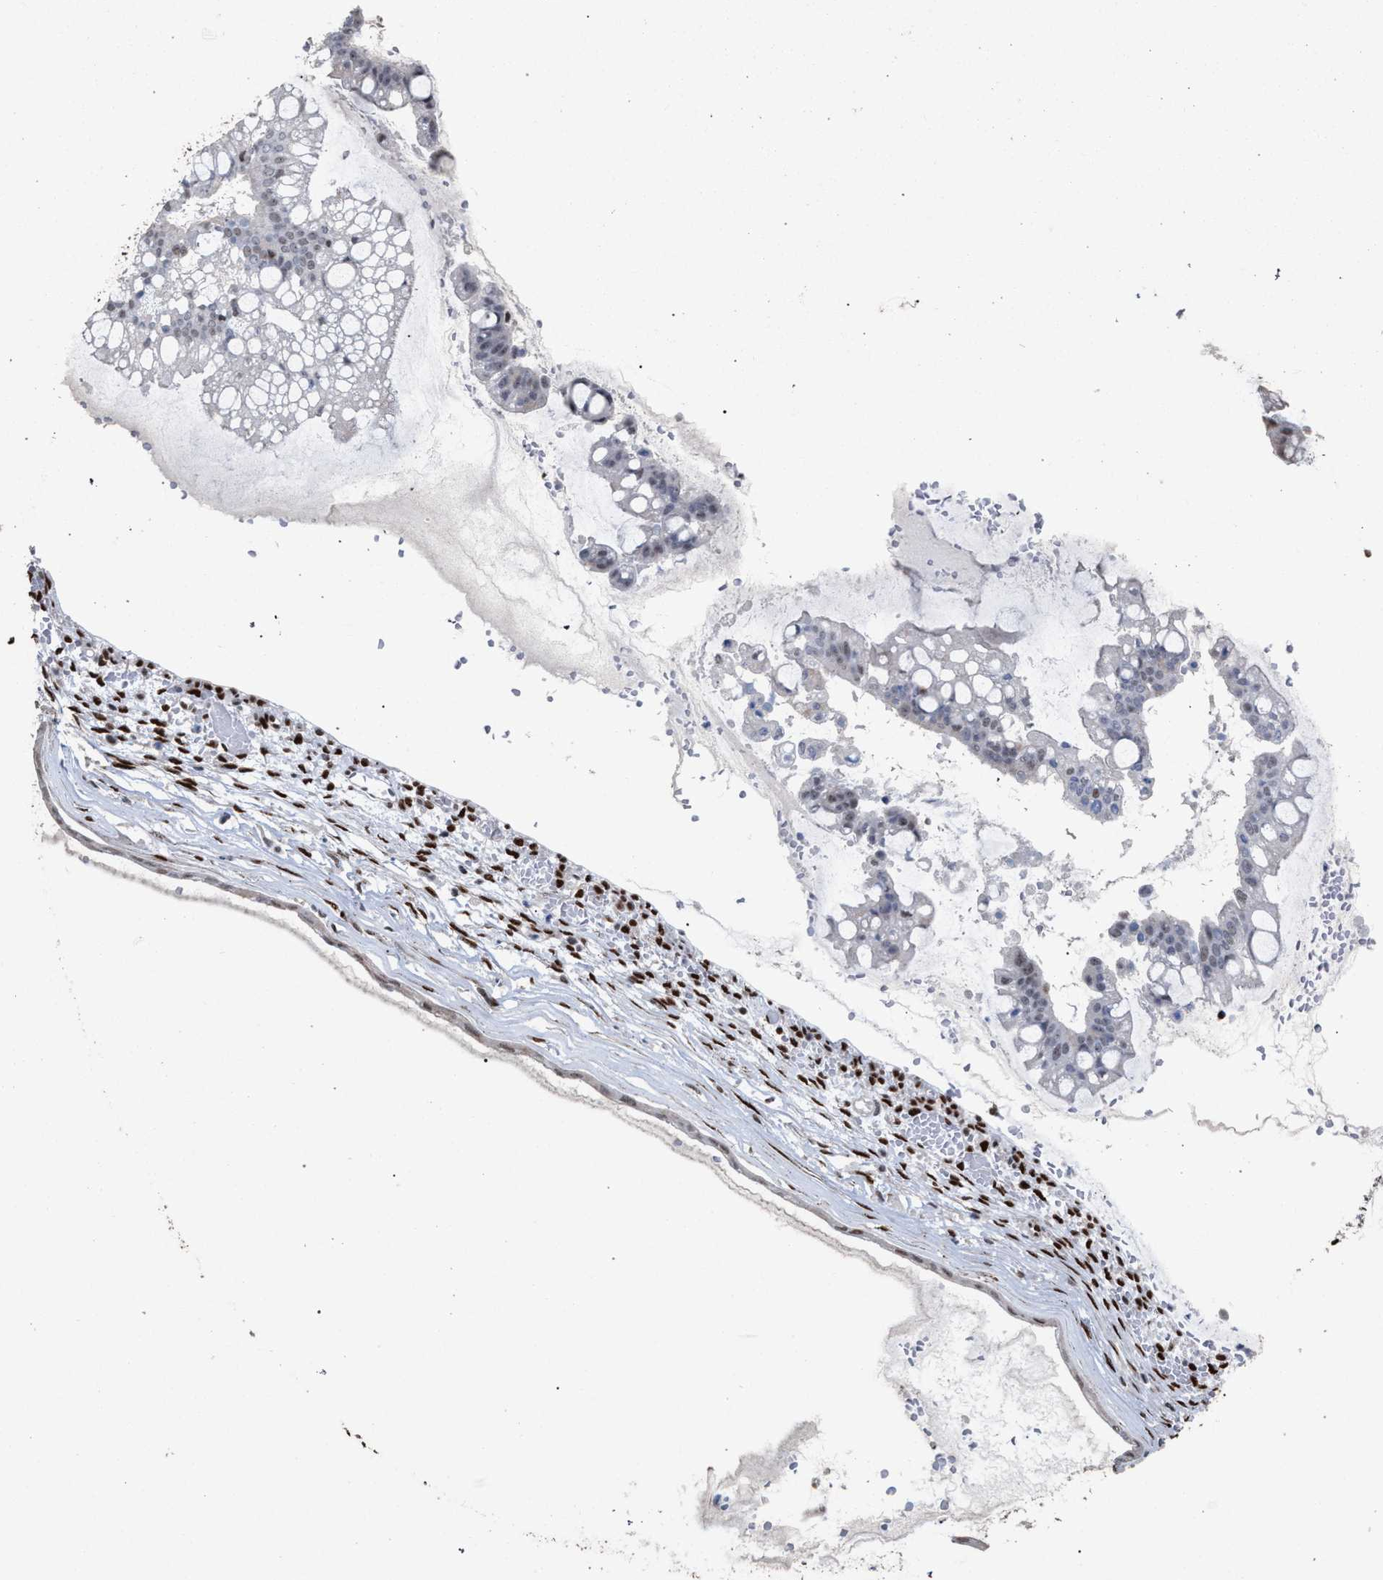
{"staining": {"intensity": "negative", "quantity": "none", "location": "none"}, "tissue": "ovarian cancer", "cell_type": "Tumor cells", "image_type": "cancer", "snomed": [{"axis": "morphology", "description": "Cystadenocarcinoma, mucinous, NOS"}, {"axis": "topography", "description": "Ovary"}], "caption": "Tumor cells show no significant expression in ovarian mucinous cystadenocarcinoma.", "gene": "TP53BP1", "patient": {"sex": "female", "age": 73}}